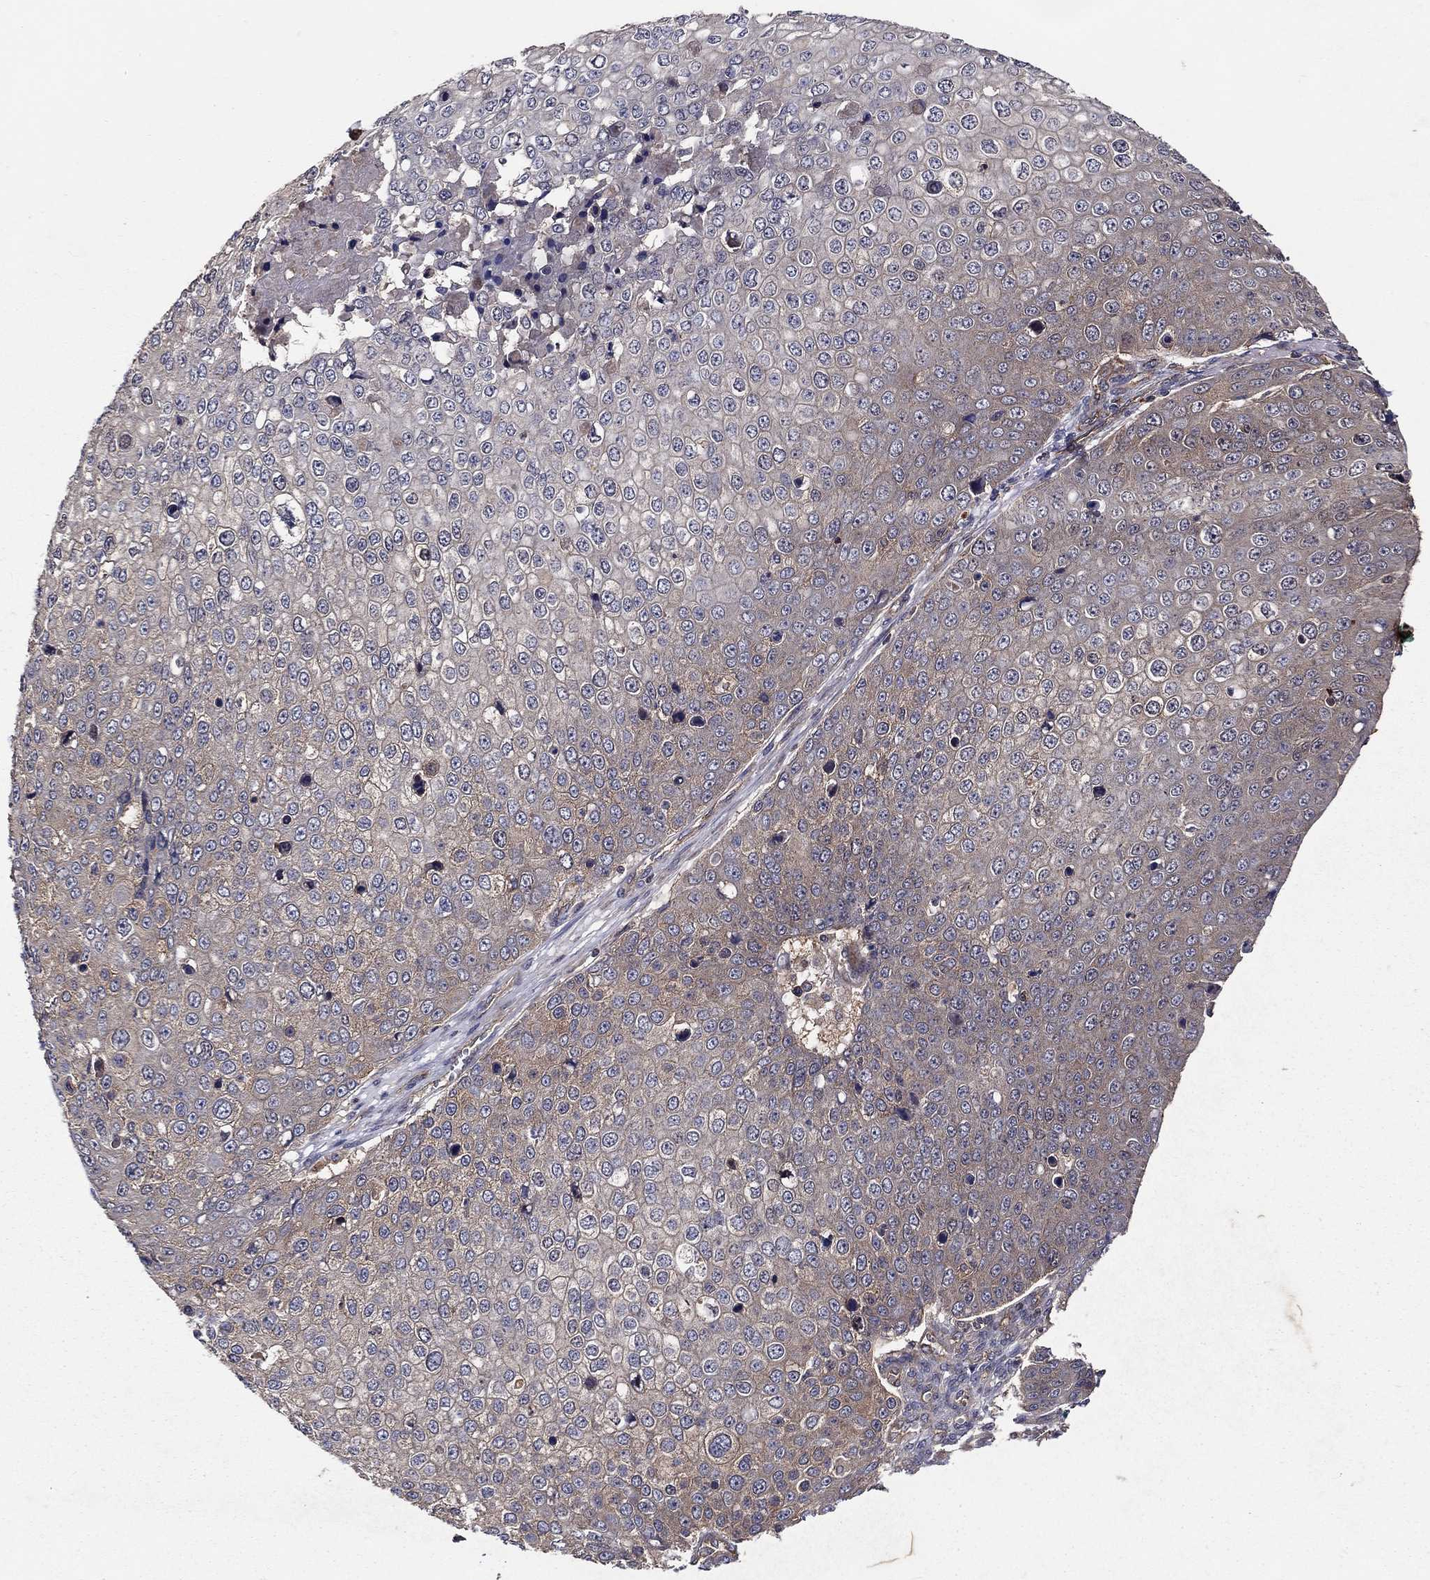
{"staining": {"intensity": "weak", "quantity": "<25%", "location": "cytoplasmic/membranous"}, "tissue": "skin cancer", "cell_type": "Tumor cells", "image_type": "cancer", "snomed": [{"axis": "morphology", "description": "Squamous cell carcinoma, NOS"}, {"axis": "topography", "description": "Skin"}], "caption": "Image shows no protein positivity in tumor cells of squamous cell carcinoma (skin) tissue.", "gene": "BMERB1", "patient": {"sex": "male", "age": 71}}